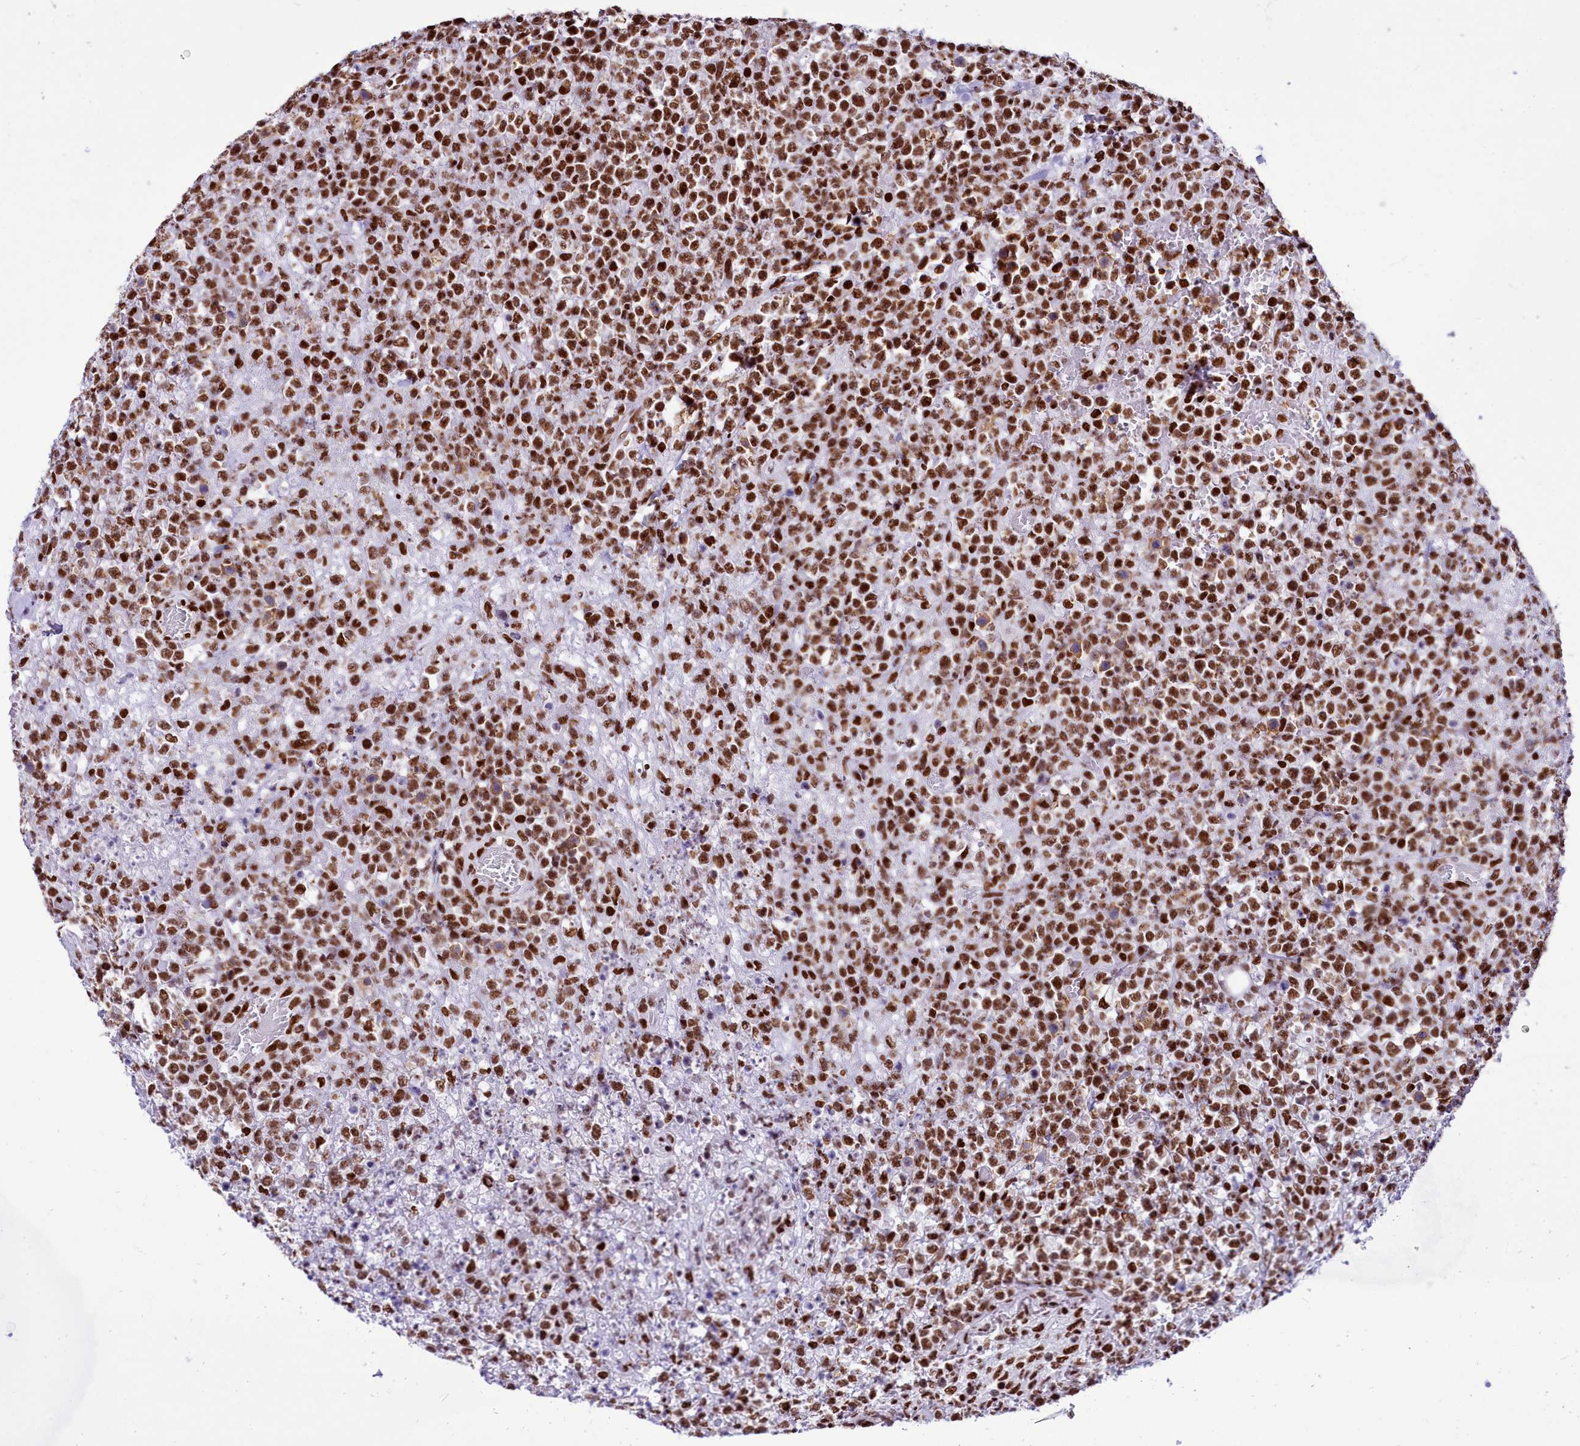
{"staining": {"intensity": "moderate", "quantity": ">75%", "location": "nuclear"}, "tissue": "lymphoma", "cell_type": "Tumor cells", "image_type": "cancer", "snomed": [{"axis": "morphology", "description": "Malignant lymphoma, non-Hodgkin's type, High grade"}, {"axis": "topography", "description": "Colon"}], "caption": "Immunohistochemistry of high-grade malignant lymphoma, non-Hodgkin's type reveals medium levels of moderate nuclear expression in approximately >75% of tumor cells.", "gene": "RALY", "patient": {"sex": "female", "age": 53}}